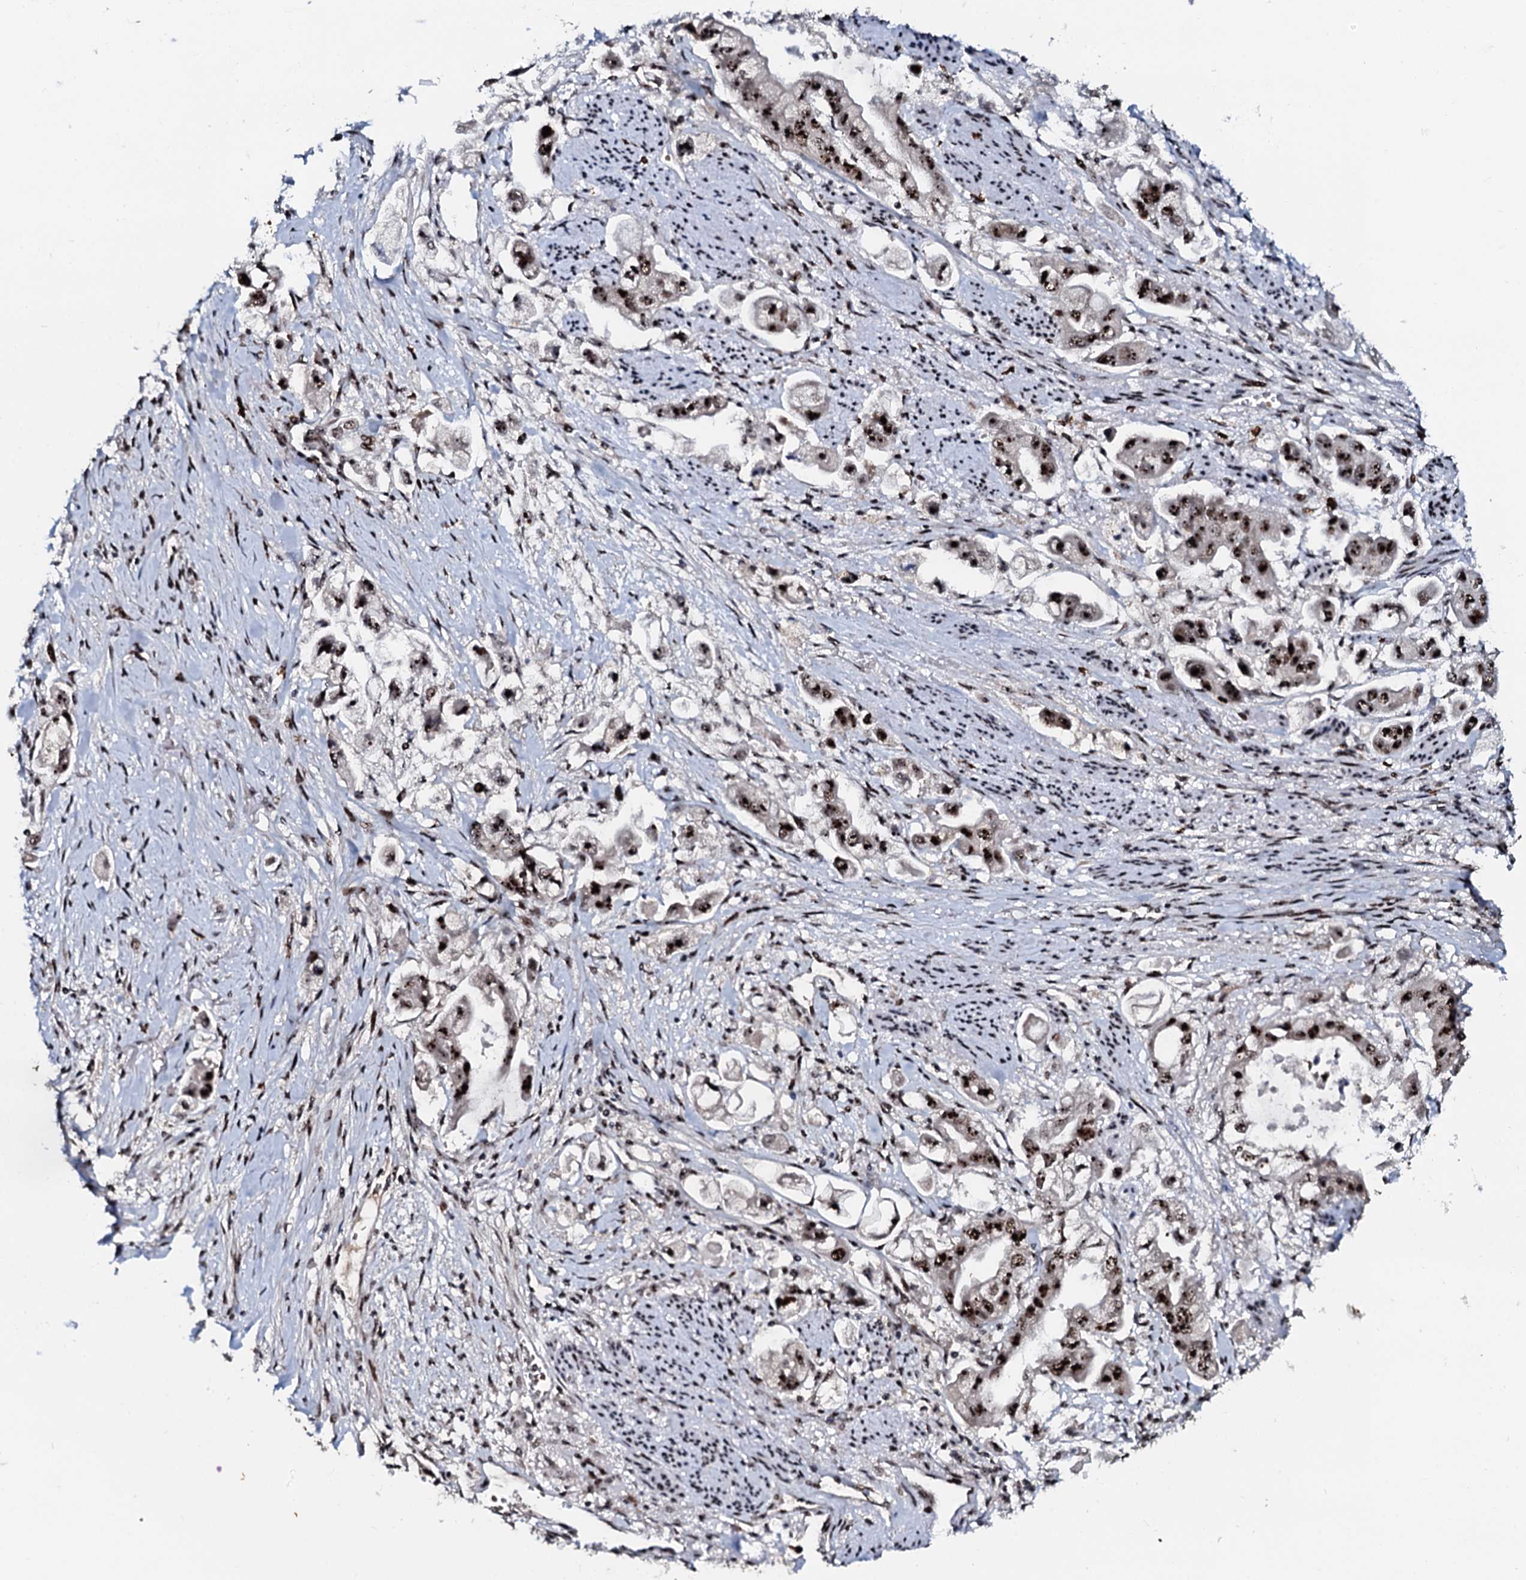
{"staining": {"intensity": "moderate", "quantity": ">75%", "location": "nuclear"}, "tissue": "stomach cancer", "cell_type": "Tumor cells", "image_type": "cancer", "snomed": [{"axis": "morphology", "description": "Adenocarcinoma, NOS"}, {"axis": "topography", "description": "Stomach"}], "caption": "Adenocarcinoma (stomach) stained with immunohistochemistry (IHC) demonstrates moderate nuclear positivity in about >75% of tumor cells.", "gene": "NEUROG3", "patient": {"sex": "male", "age": 62}}